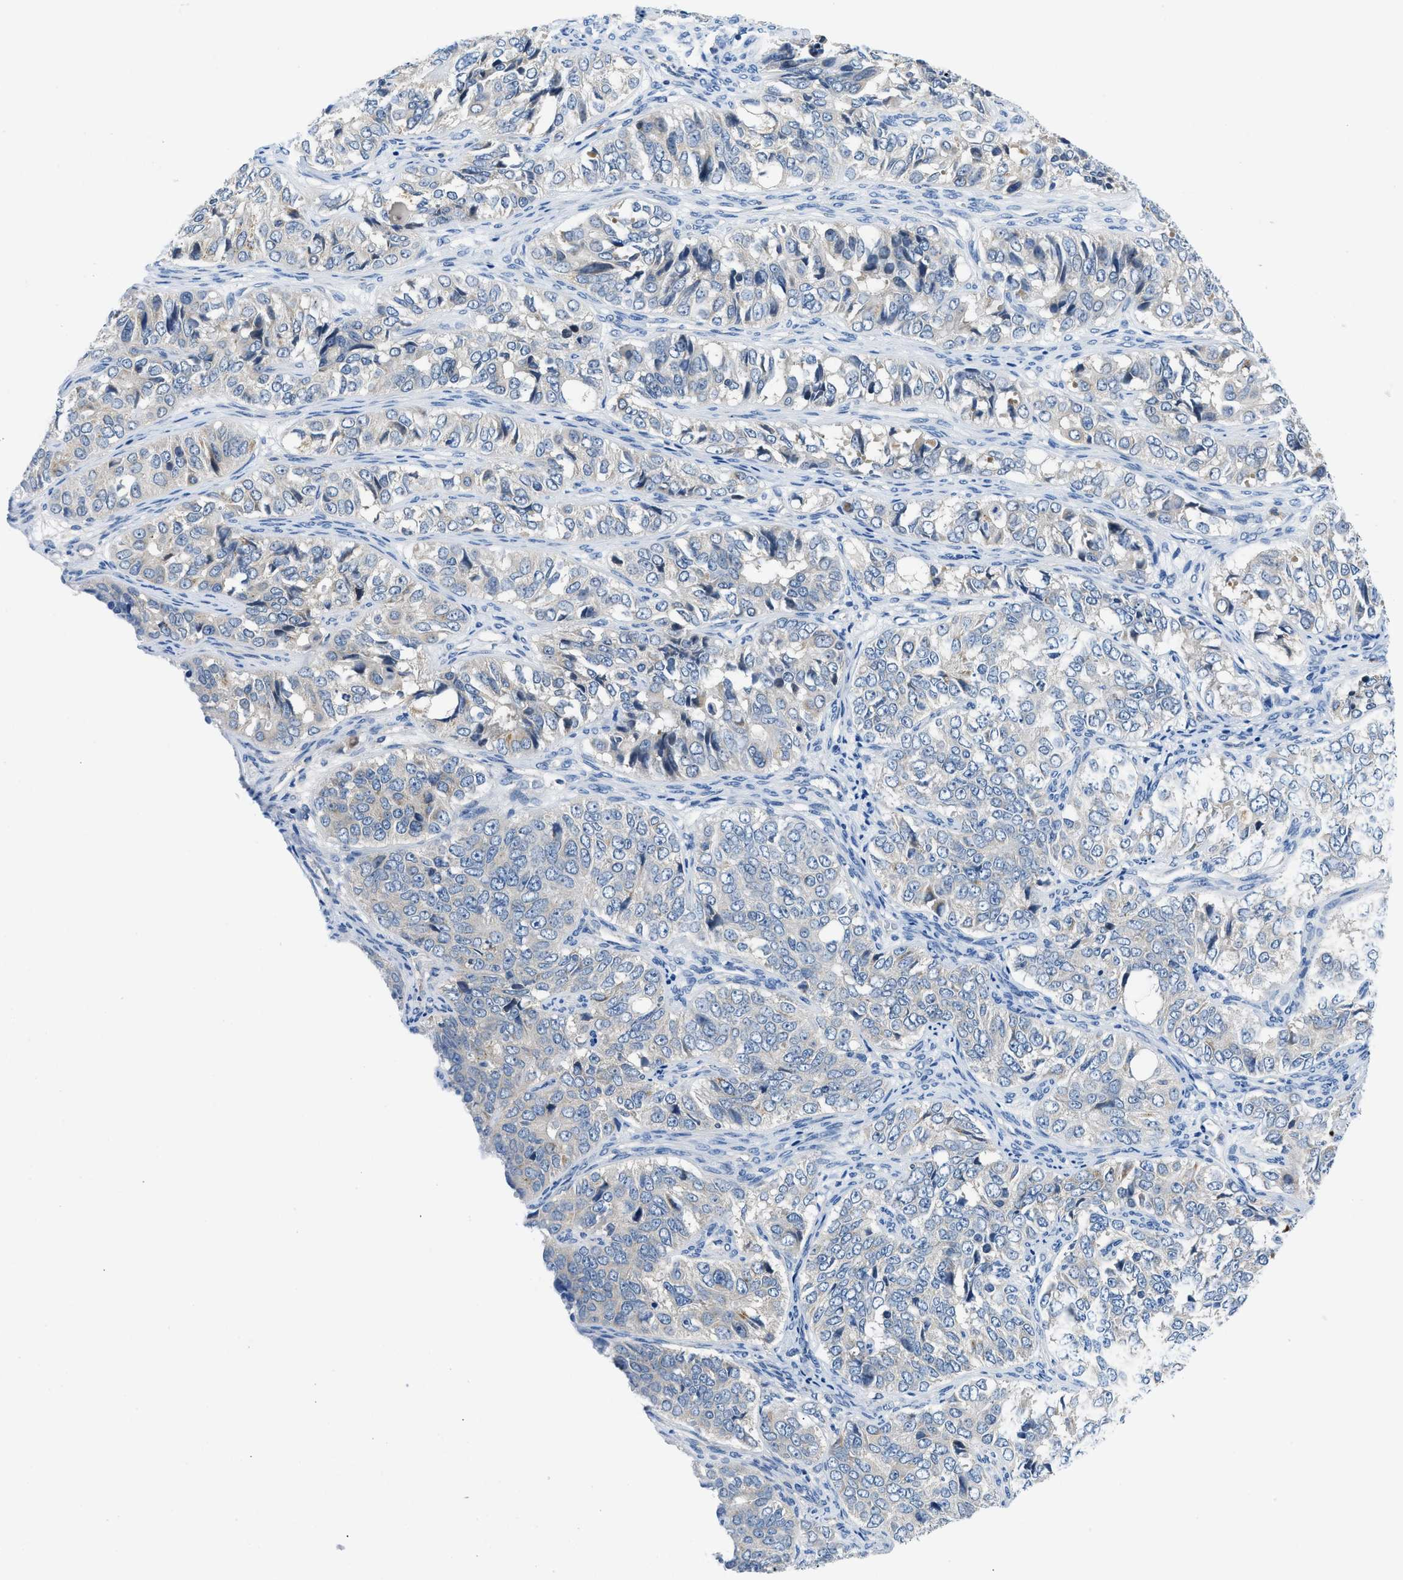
{"staining": {"intensity": "negative", "quantity": "none", "location": "none"}, "tissue": "ovarian cancer", "cell_type": "Tumor cells", "image_type": "cancer", "snomed": [{"axis": "morphology", "description": "Carcinoma, endometroid"}, {"axis": "topography", "description": "Ovary"}], "caption": "A histopathology image of human ovarian cancer is negative for staining in tumor cells. (IHC, brightfield microscopy, high magnification).", "gene": "ADGRE3", "patient": {"sex": "female", "age": 51}}